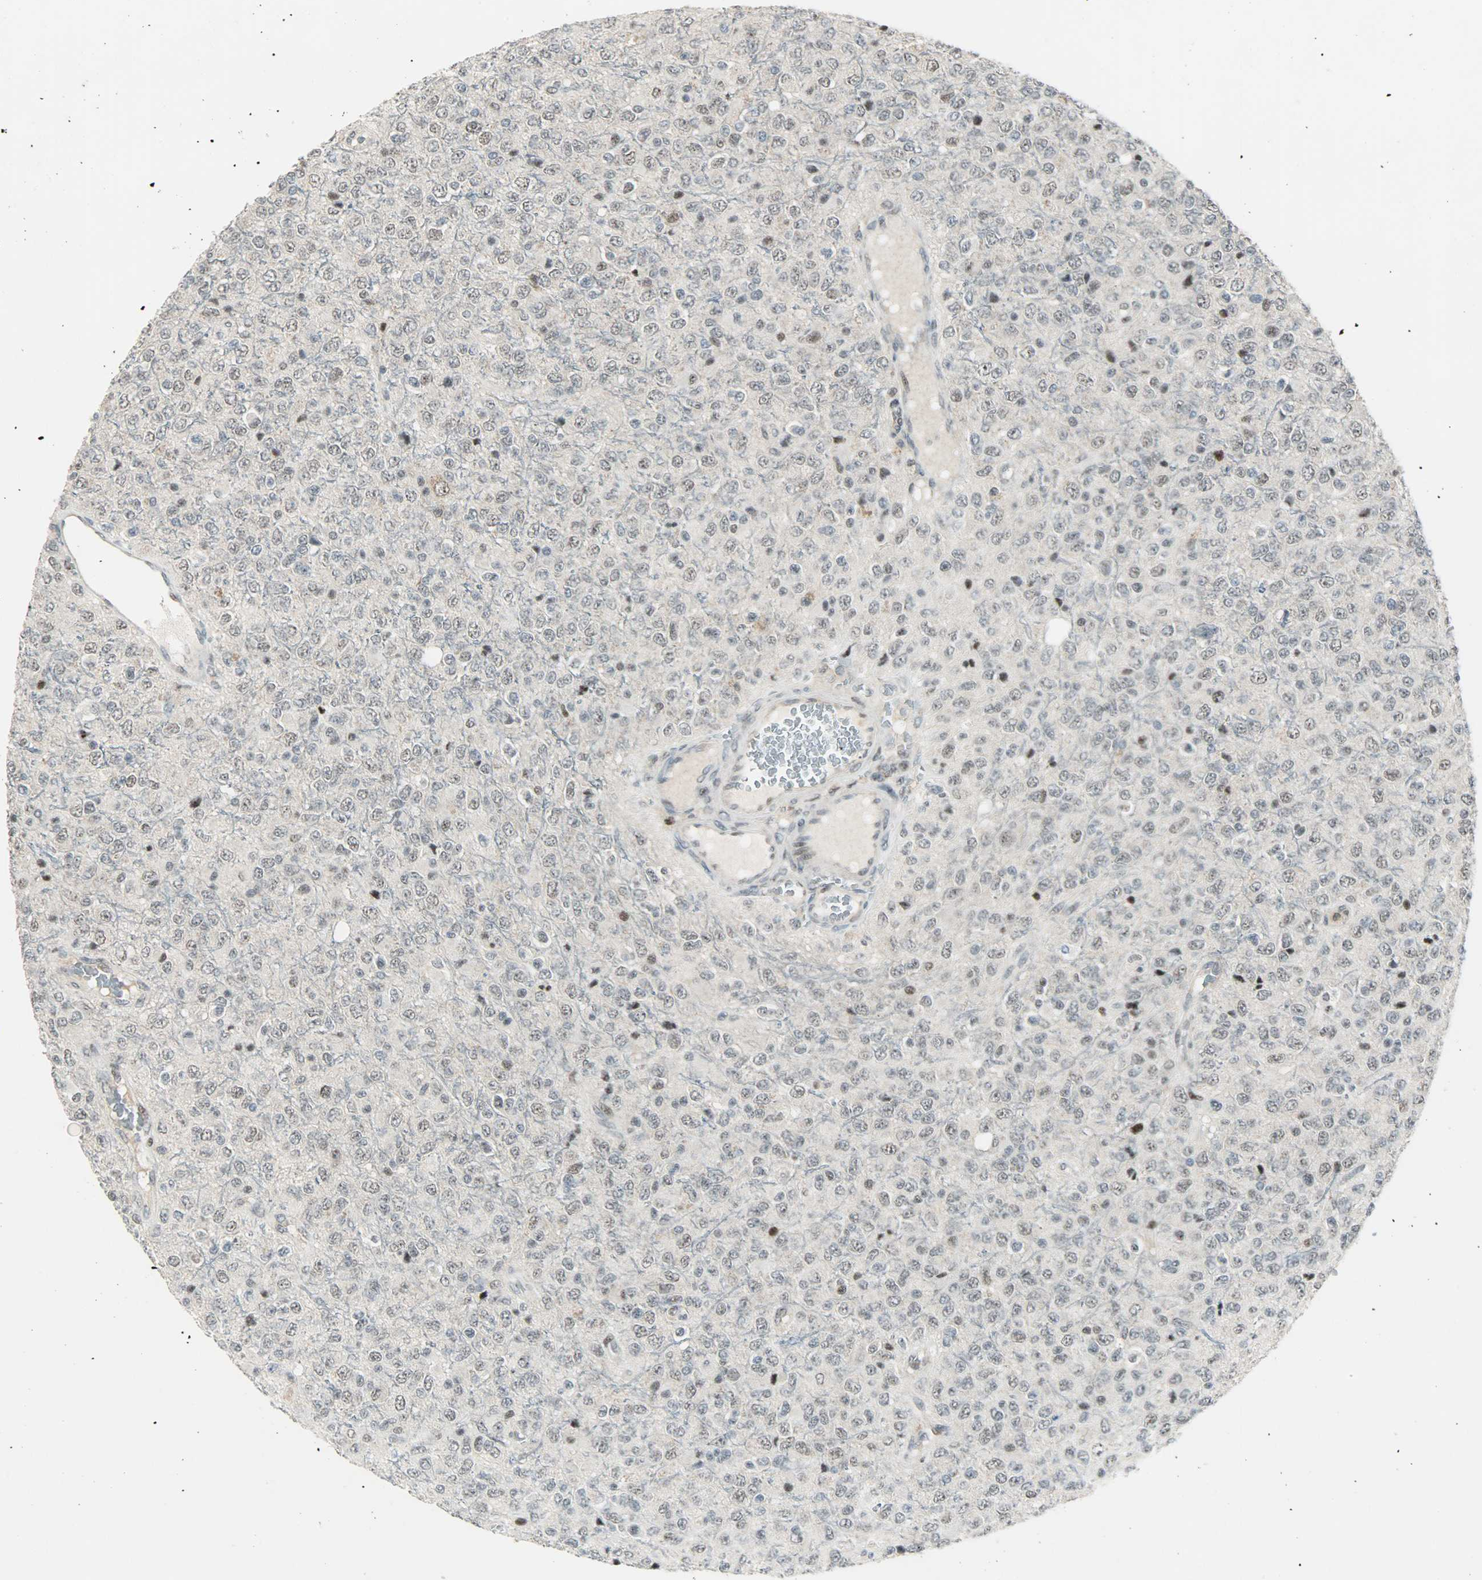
{"staining": {"intensity": "negative", "quantity": "none", "location": "none"}, "tissue": "glioma", "cell_type": "Tumor cells", "image_type": "cancer", "snomed": [{"axis": "morphology", "description": "Glioma, malignant, High grade"}, {"axis": "topography", "description": "pancreas cauda"}], "caption": "DAB (3,3'-diaminobenzidine) immunohistochemical staining of malignant glioma (high-grade) shows no significant staining in tumor cells.", "gene": "IL15", "patient": {"sex": "male", "age": 60}}